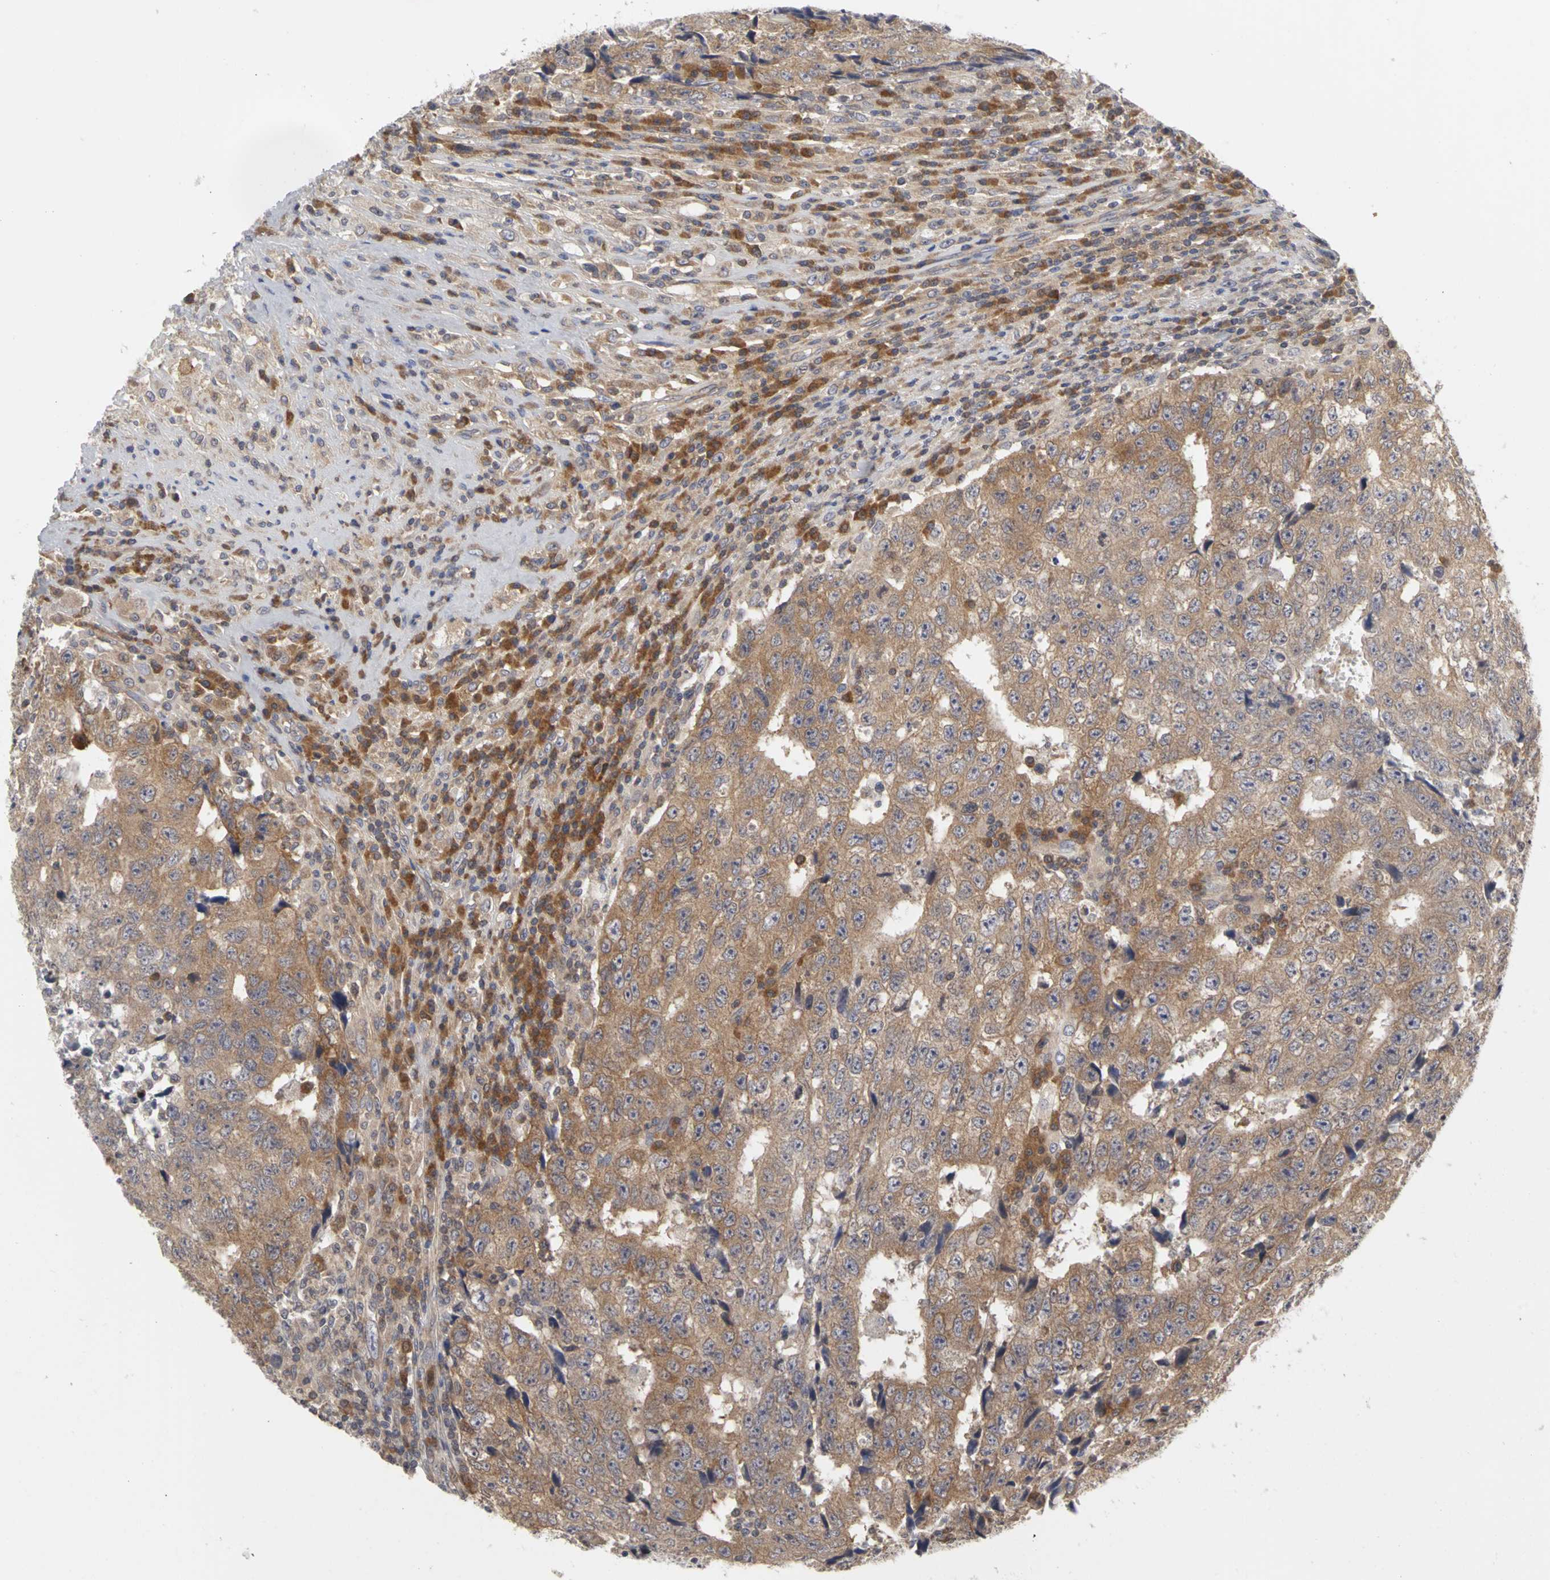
{"staining": {"intensity": "weak", "quantity": ">75%", "location": "cytoplasmic/membranous"}, "tissue": "testis cancer", "cell_type": "Tumor cells", "image_type": "cancer", "snomed": [{"axis": "morphology", "description": "Necrosis, NOS"}, {"axis": "morphology", "description": "Carcinoma, Embryonal, NOS"}, {"axis": "topography", "description": "Testis"}], "caption": "Immunohistochemistry micrograph of testis embryonal carcinoma stained for a protein (brown), which exhibits low levels of weak cytoplasmic/membranous expression in approximately >75% of tumor cells.", "gene": "IRAK1", "patient": {"sex": "male", "age": 19}}